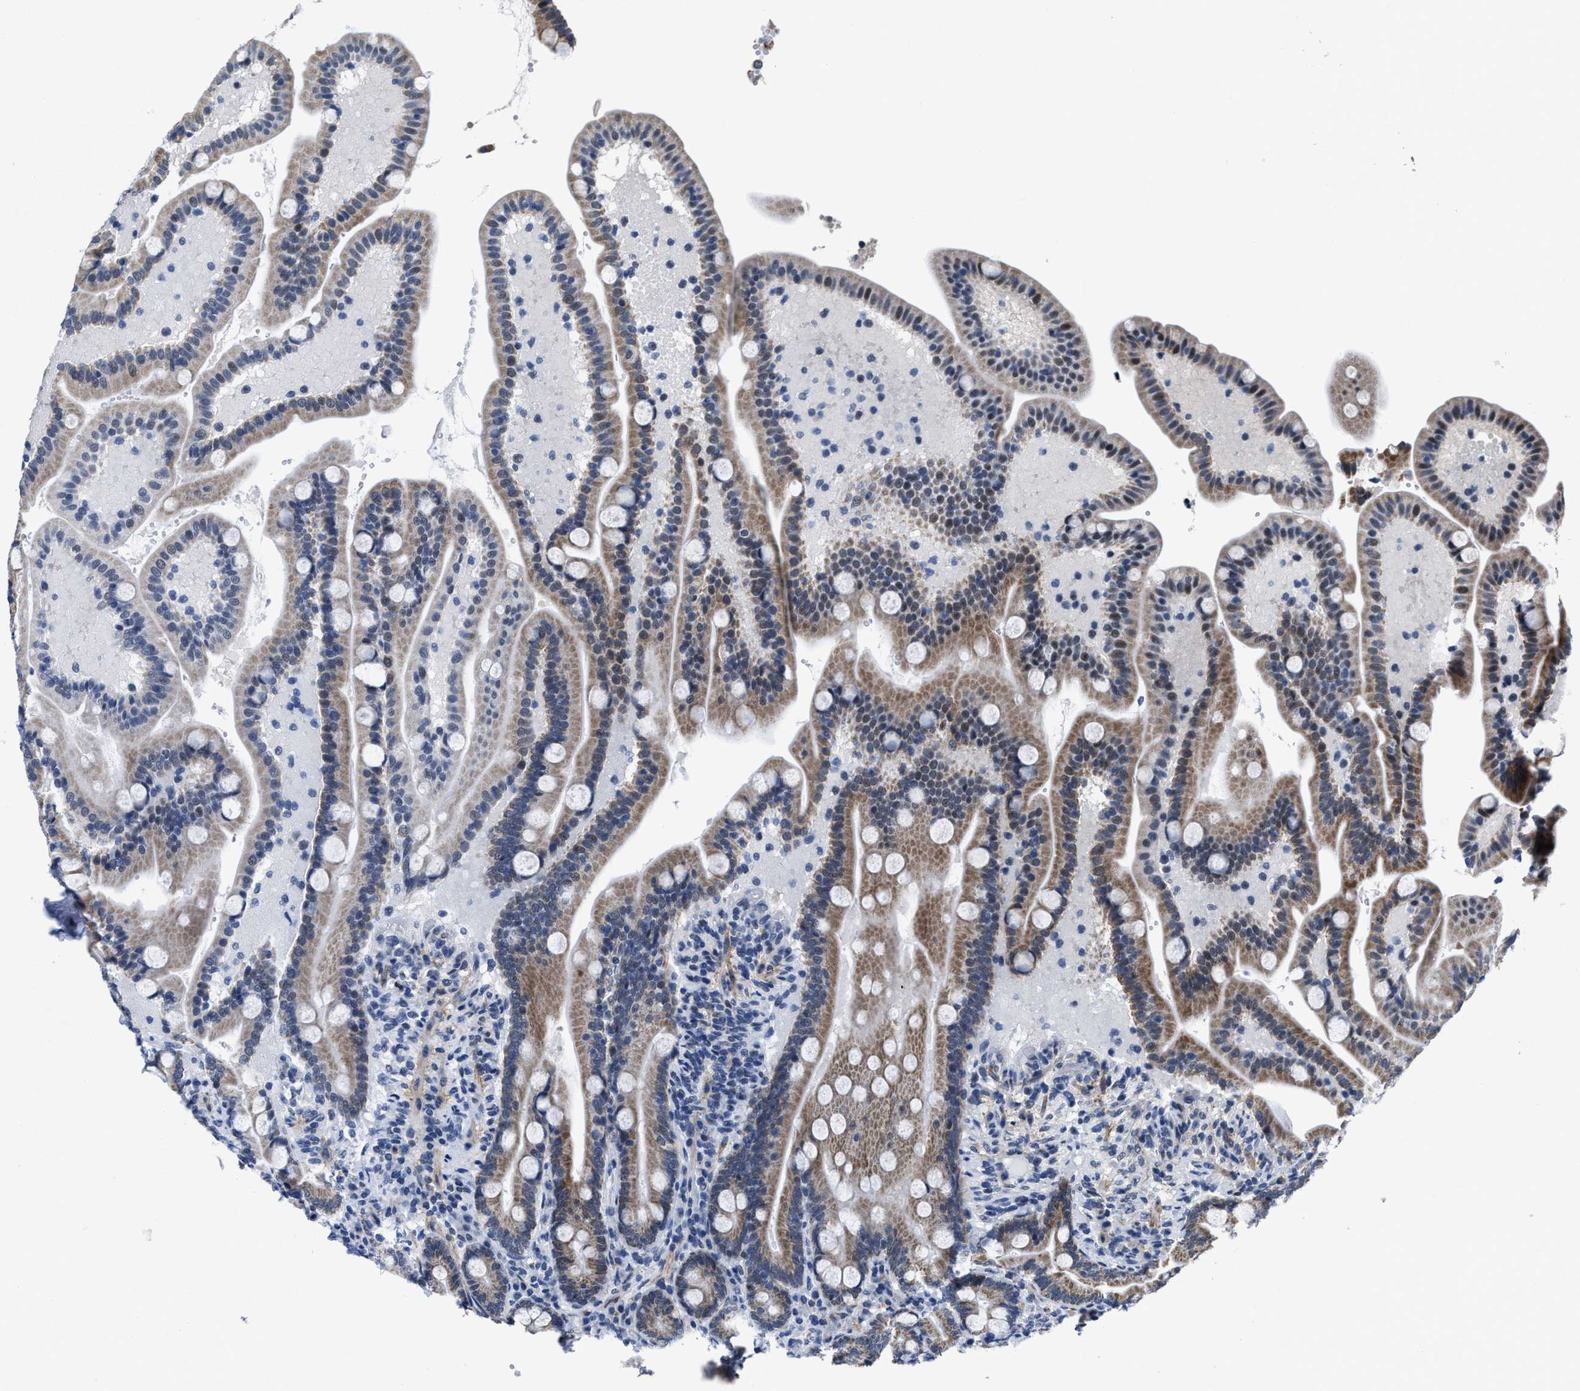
{"staining": {"intensity": "moderate", "quantity": ">75%", "location": "cytoplasmic/membranous"}, "tissue": "duodenum", "cell_type": "Glandular cells", "image_type": "normal", "snomed": [{"axis": "morphology", "description": "Normal tissue, NOS"}, {"axis": "topography", "description": "Duodenum"}], "caption": "Protein expression analysis of unremarkable human duodenum reveals moderate cytoplasmic/membranous staining in approximately >75% of glandular cells. (DAB IHC, brown staining for protein, blue staining for nuclei).", "gene": "ID3", "patient": {"sex": "male", "age": 54}}